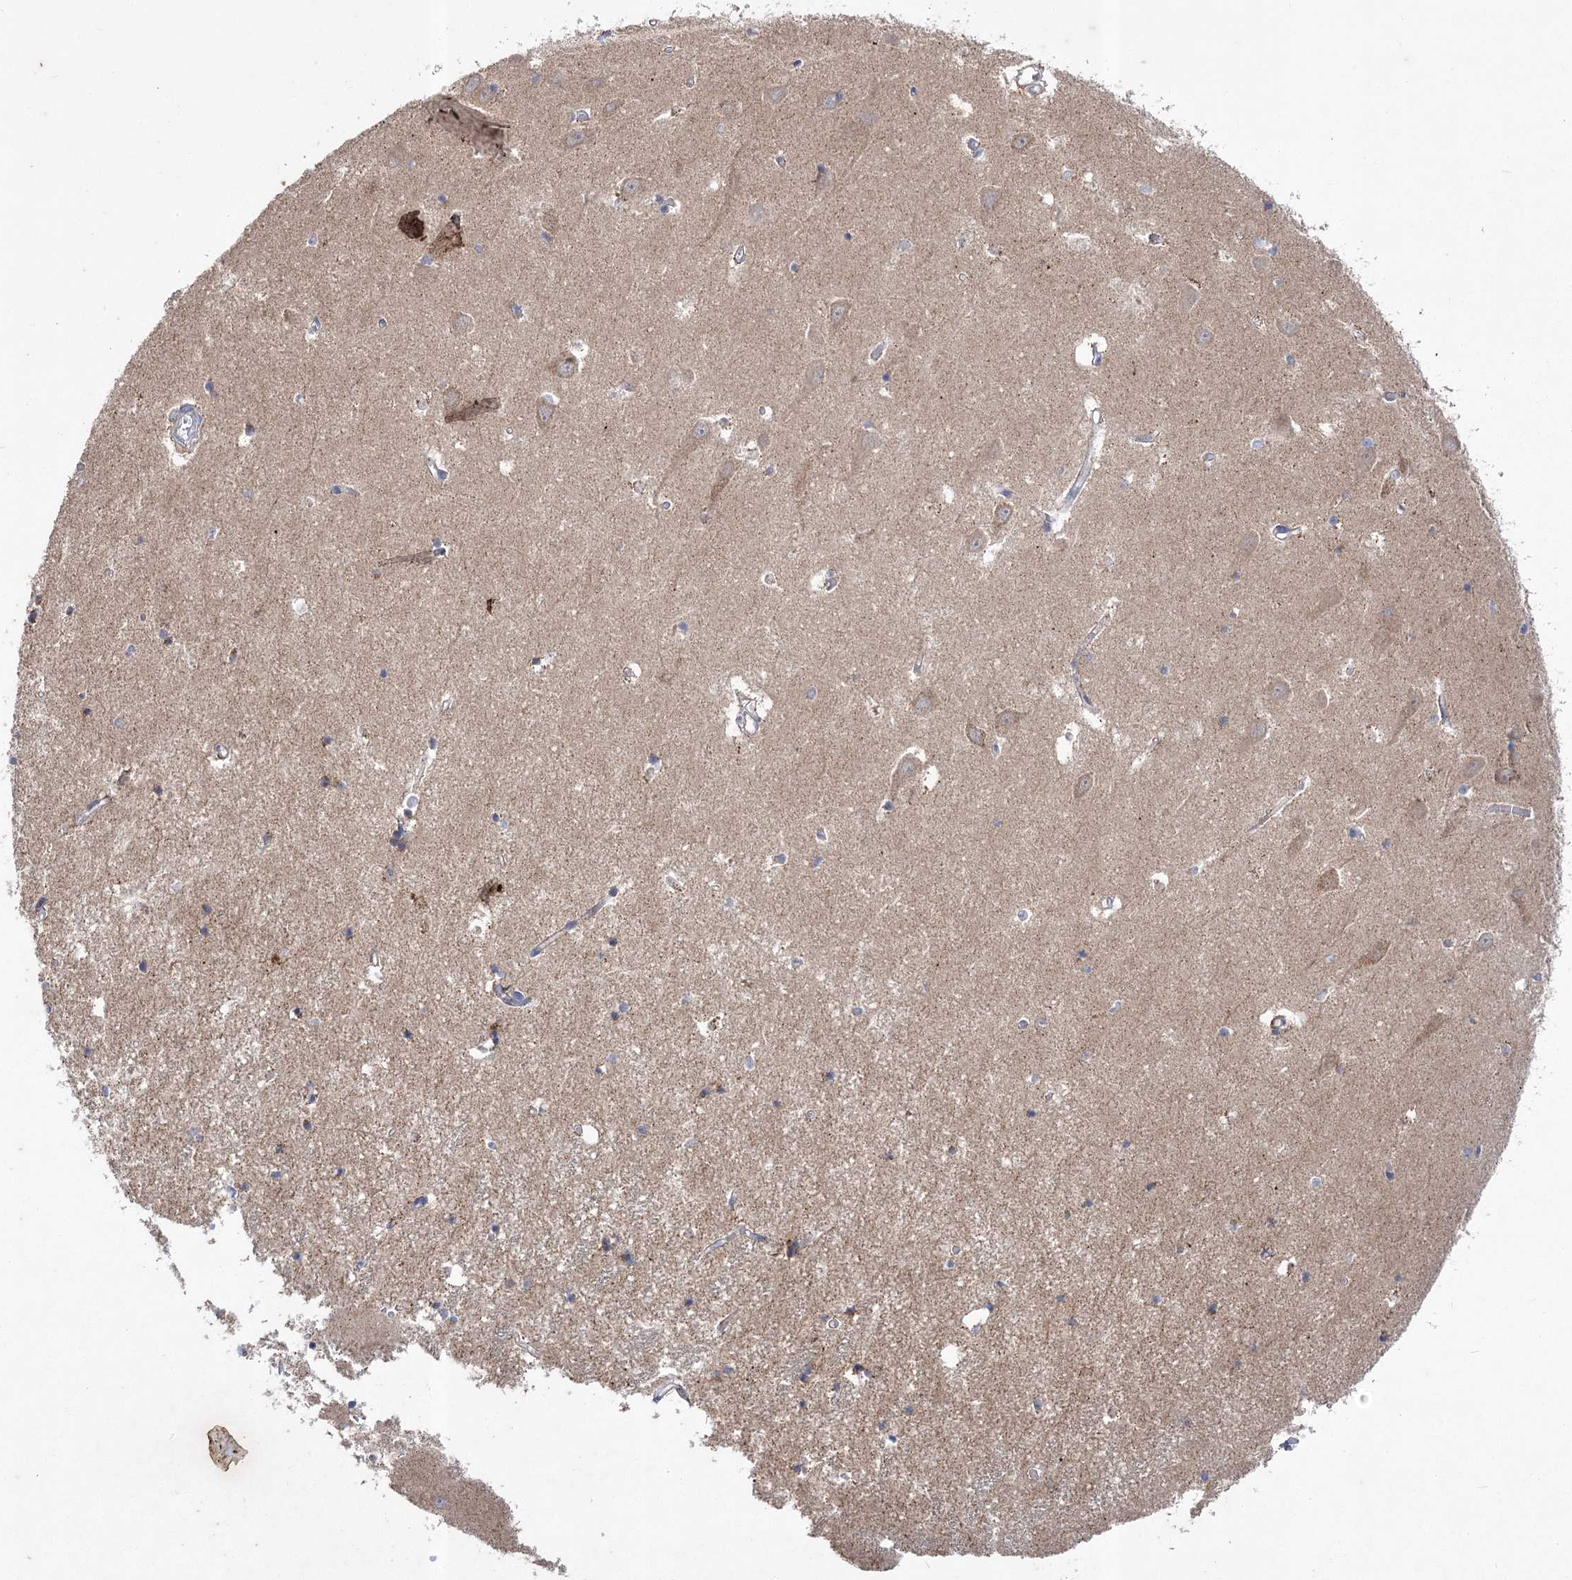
{"staining": {"intensity": "weak", "quantity": "<25%", "location": "cytoplasmic/membranous"}, "tissue": "hippocampus", "cell_type": "Glial cells", "image_type": "normal", "snomed": [{"axis": "morphology", "description": "Normal tissue, NOS"}, {"axis": "topography", "description": "Hippocampus"}], "caption": "Glial cells show no significant protein staining in normal hippocampus. (DAB IHC with hematoxylin counter stain).", "gene": "ITSN2", "patient": {"sex": "male", "age": 70}}